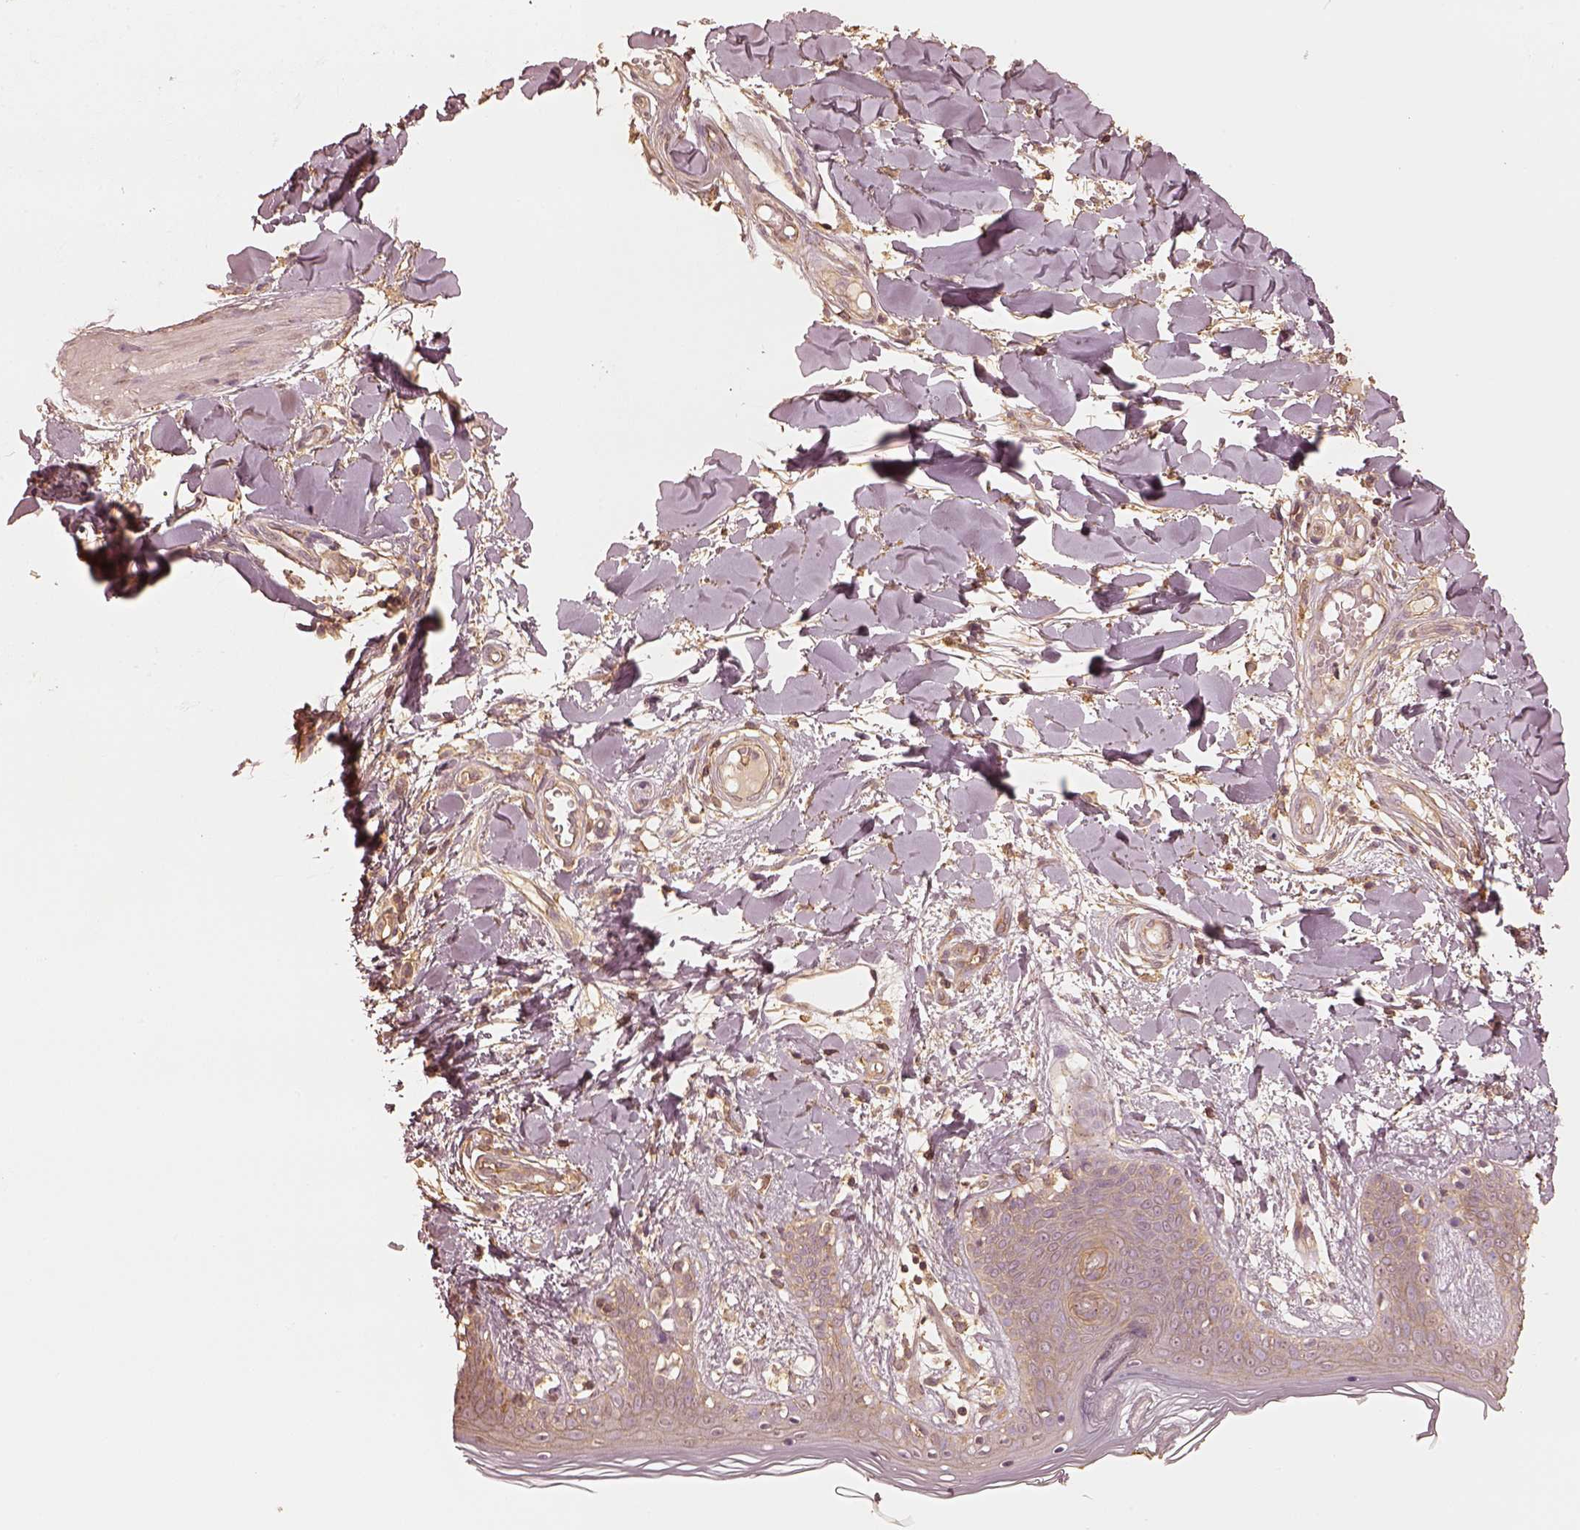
{"staining": {"intensity": "negative", "quantity": "none", "location": "none"}, "tissue": "skin", "cell_type": "Fibroblasts", "image_type": "normal", "snomed": [{"axis": "morphology", "description": "Normal tissue, NOS"}, {"axis": "topography", "description": "Skin"}], "caption": "This is an immunohistochemistry photomicrograph of normal human skin. There is no staining in fibroblasts.", "gene": "WDR7", "patient": {"sex": "female", "age": 34}}